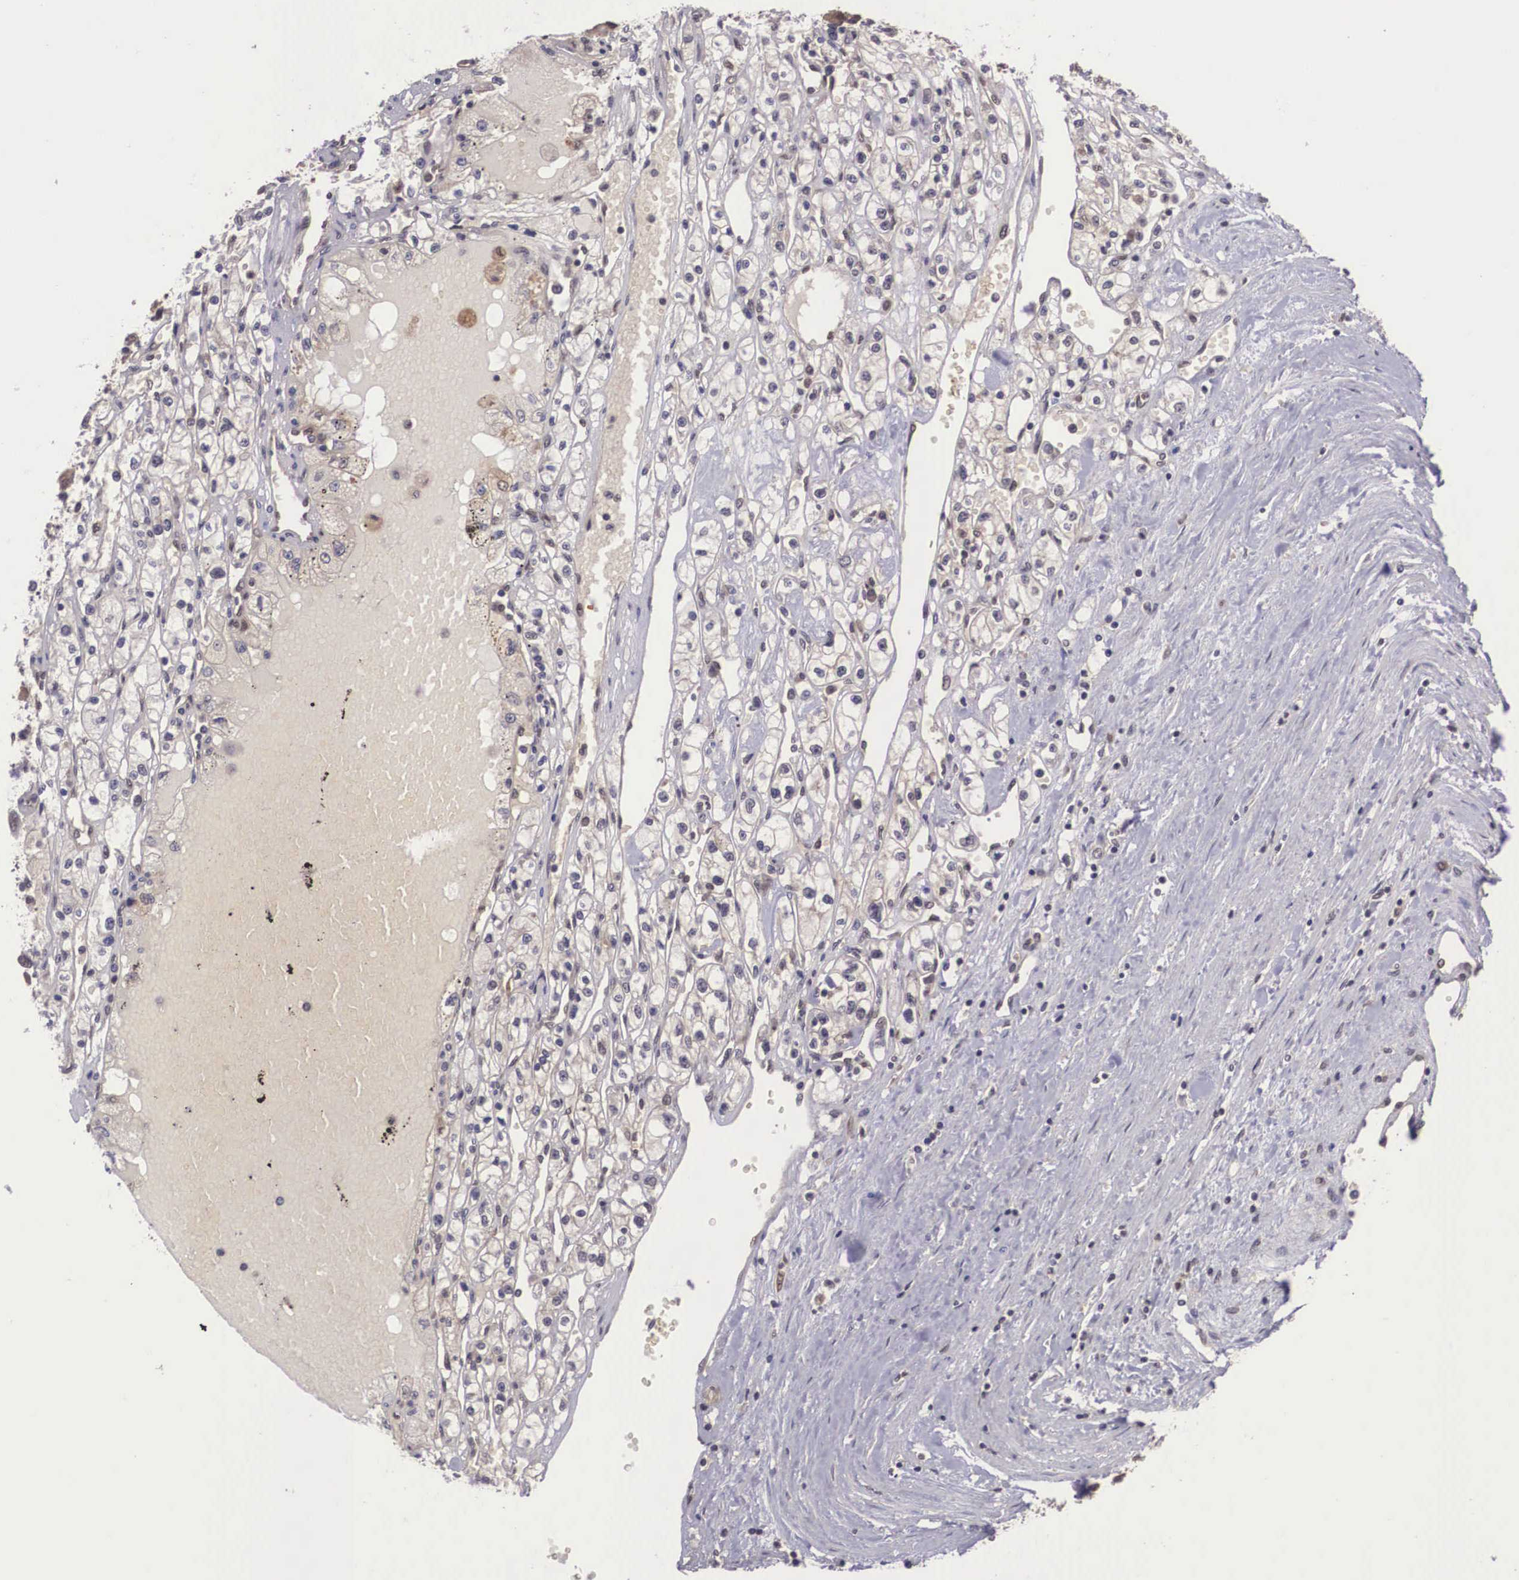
{"staining": {"intensity": "weak", "quantity": ">75%", "location": "cytoplasmic/membranous"}, "tissue": "renal cancer", "cell_type": "Tumor cells", "image_type": "cancer", "snomed": [{"axis": "morphology", "description": "Adenocarcinoma, NOS"}, {"axis": "topography", "description": "Kidney"}], "caption": "Immunohistochemistry (IHC) photomicrograph of adenocarcinoma (renal) stained for a protein (brown), which shows low levels of weak cytoplasmic/membranous staining in approximately >75% of tumor cells.", "gene": "VASH1", "patient": {"sex": "male", "age": 56}}